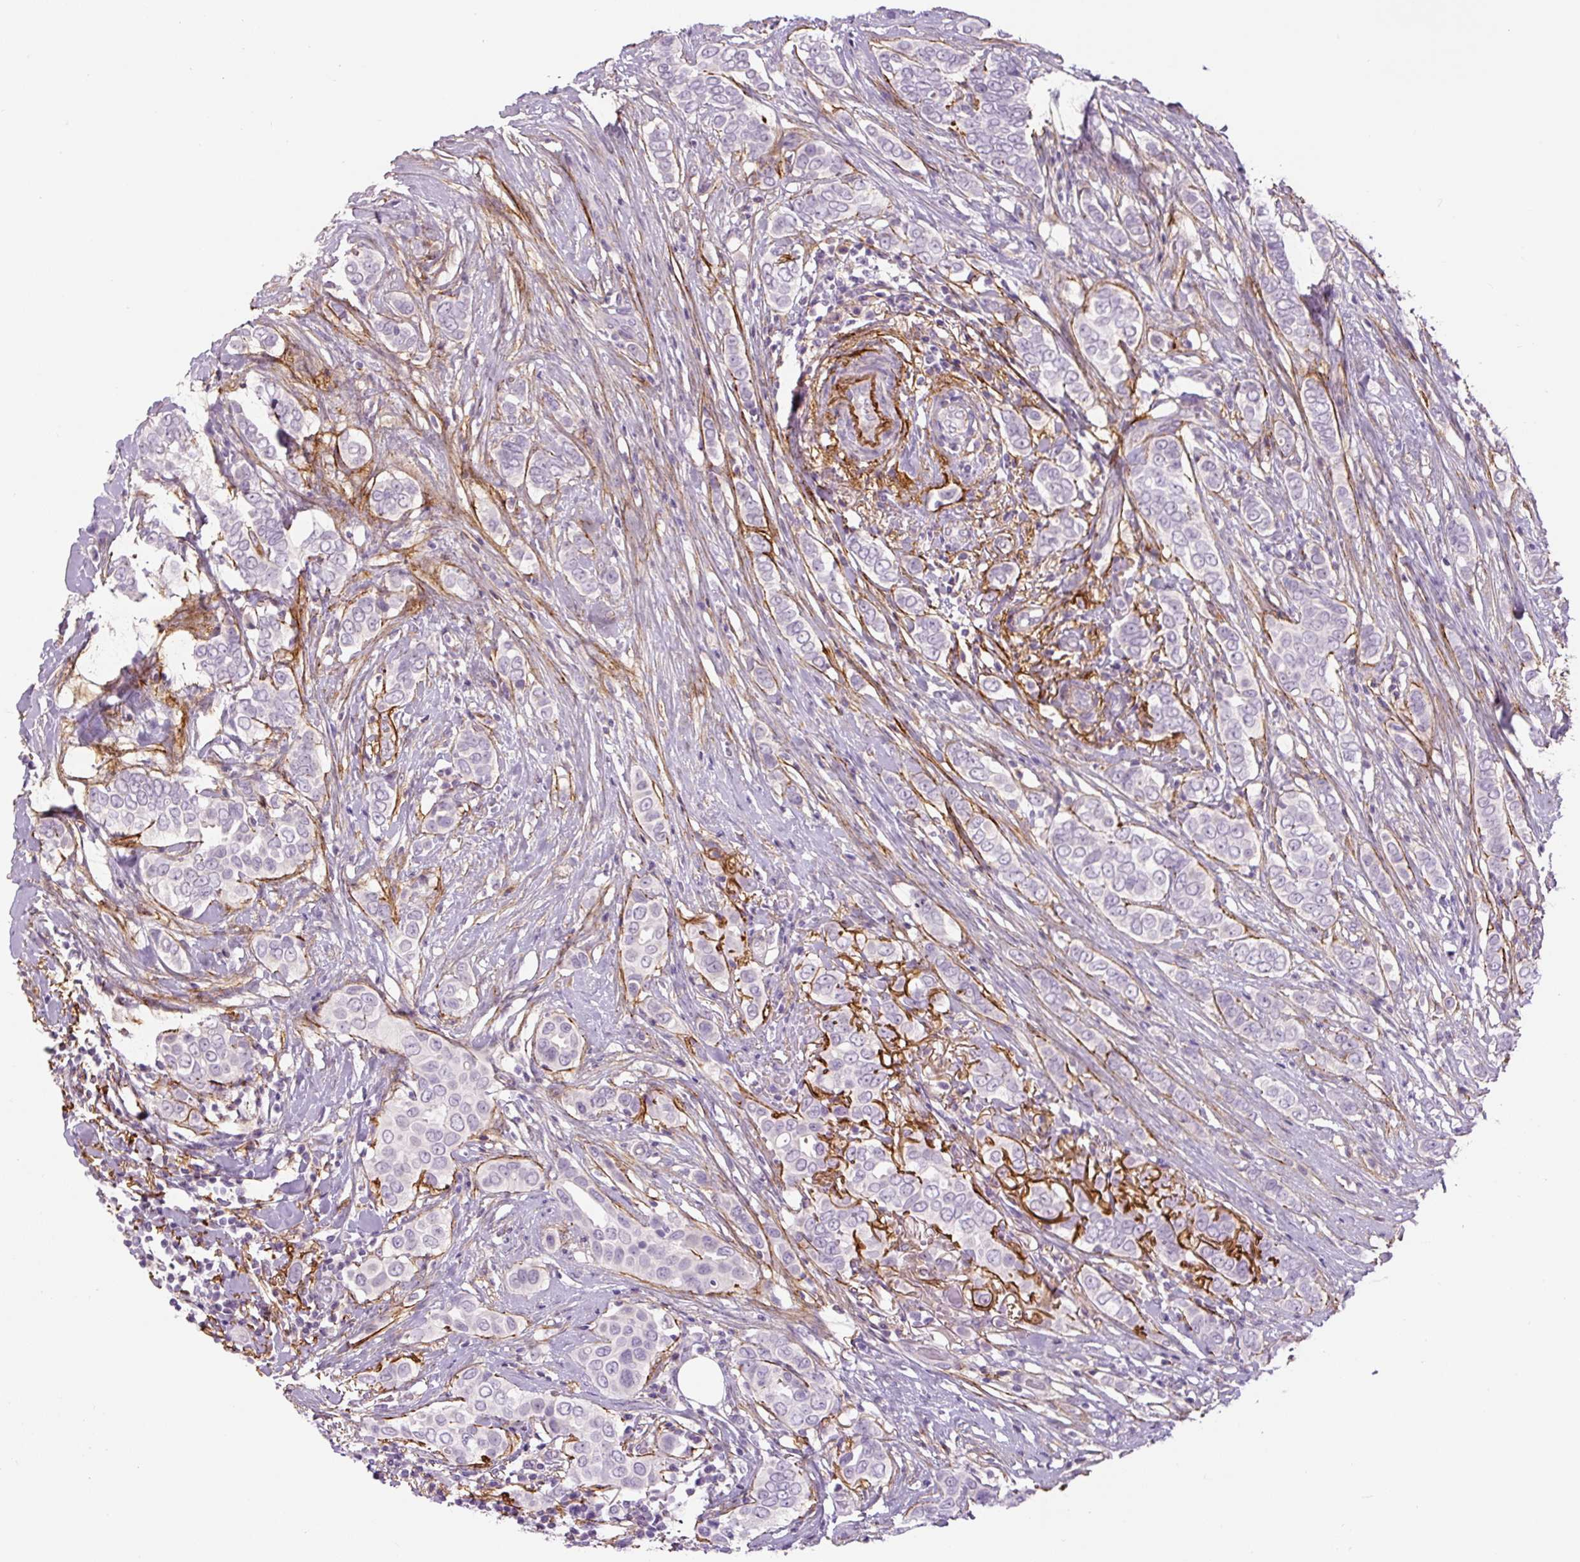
{"staining": {"intensity": "negative", "quantity": "none", "location": "none"}, "tissue": "breast cancer", "cell_type": "Tumor cells", "image_type": "cancer", "snomed": [{"axis": "morphology", "description": "Lobular carcinoma"}, {"axis": "topography", "description": "Breast"}], "caption": "Immunohistochemical staining of lobular carcinoma (breast) demonstrates no significant positivity in tumor cells. (DAB (3,3'-diaminobenzidine) immunohistochemistry (IHC) with hematoxylin counter stain).", "gene": "FBN1", "patient": {"sex": "female", "age": 51}}